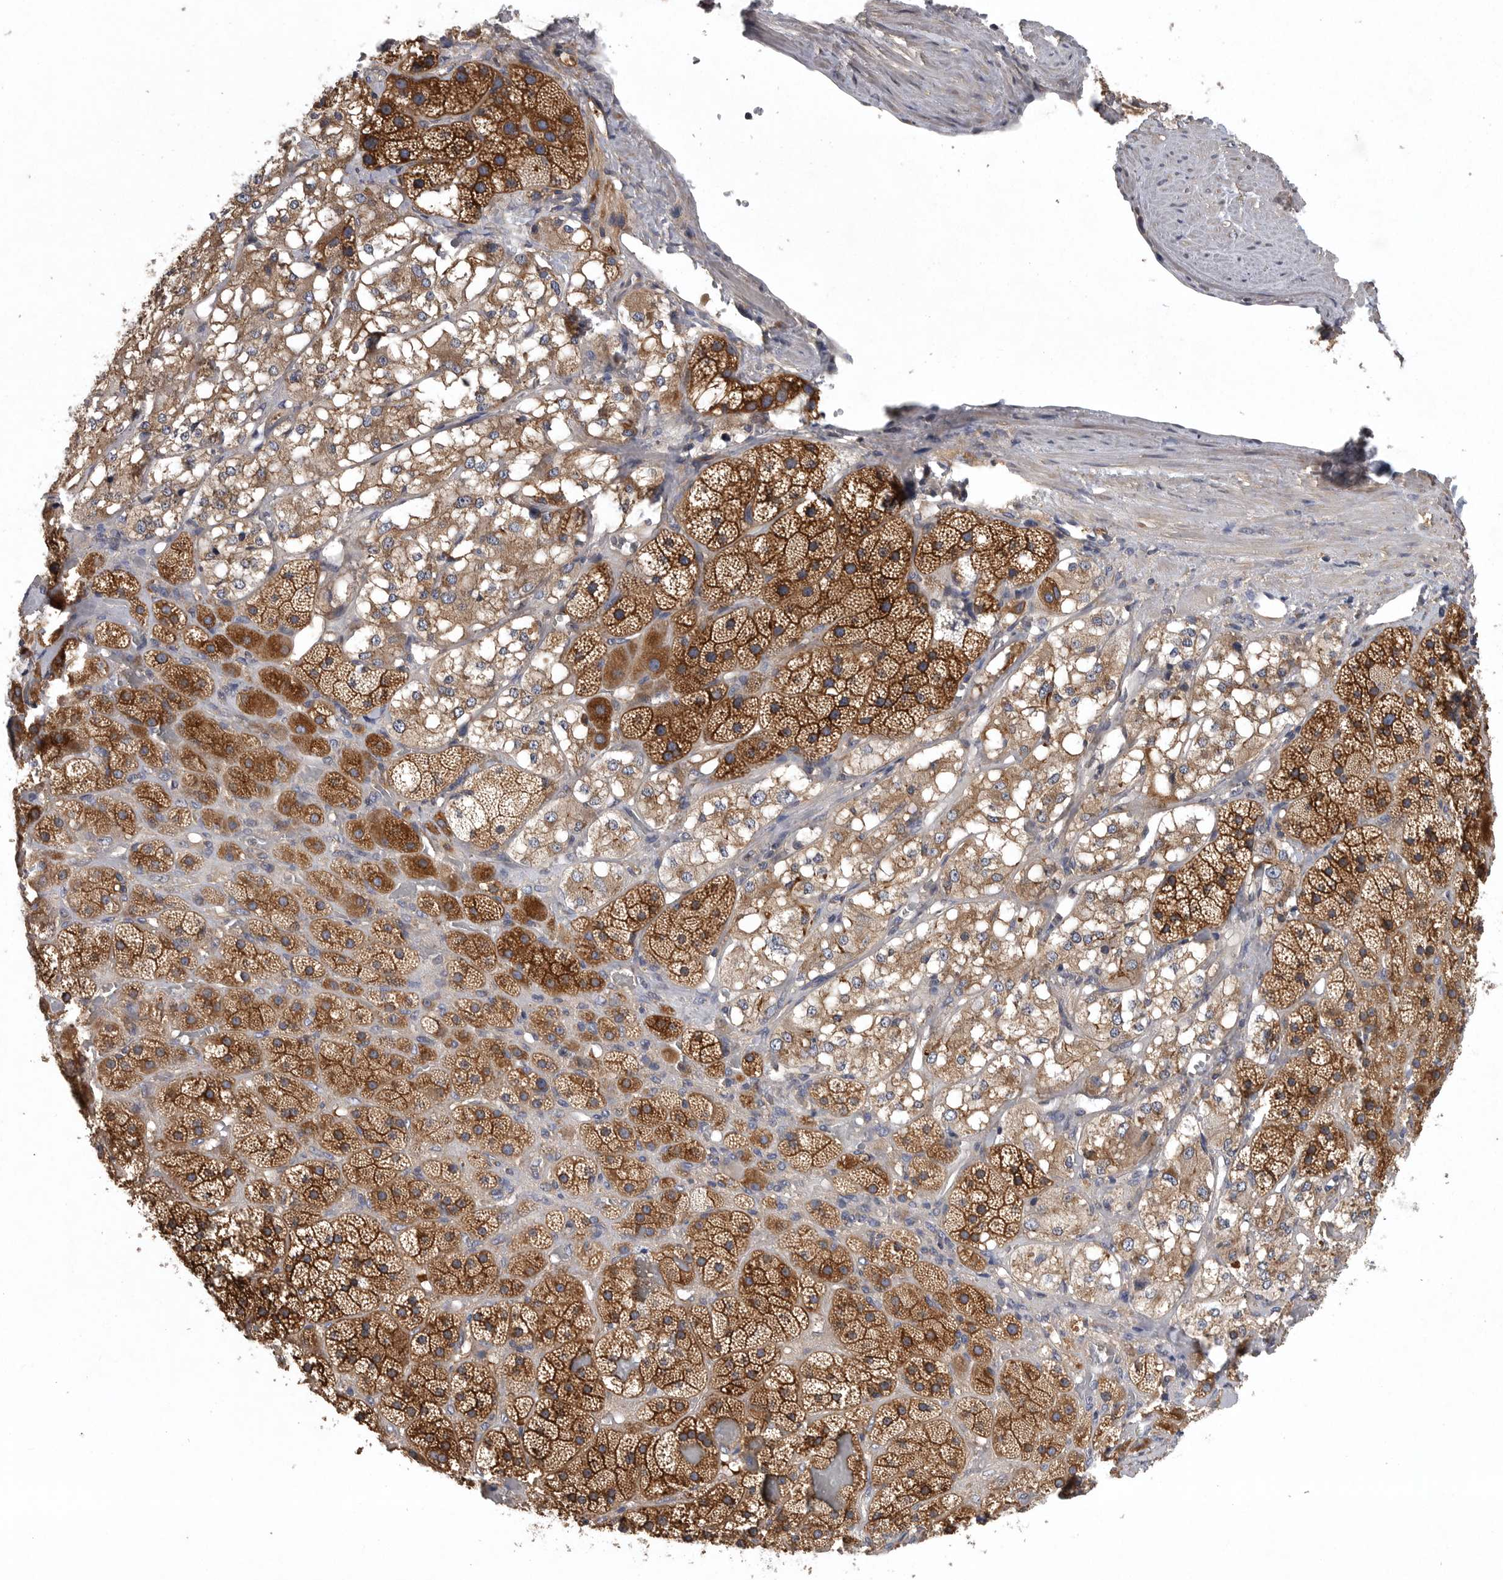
{"staining": {"intensity": "strong", "quantity": ">75%", "location": "cytoplasmic/membranous"}, "tissue": "adrenal gland", "cell_type": "Glandular cells", "image_type": "normal", "snomed": [{"axis": "morphology", "description": "Normal tissue, NOS"}, {"axis": "topography", "description": "Adrenal gland"}], "caption": "Glandular cells reveal high levels of strong cytoplasmic/membranous staining in about >75% of cells in normal adrenal gland.", "gene": "OXR1", "patient": {"sex": "male", "age": 57}}